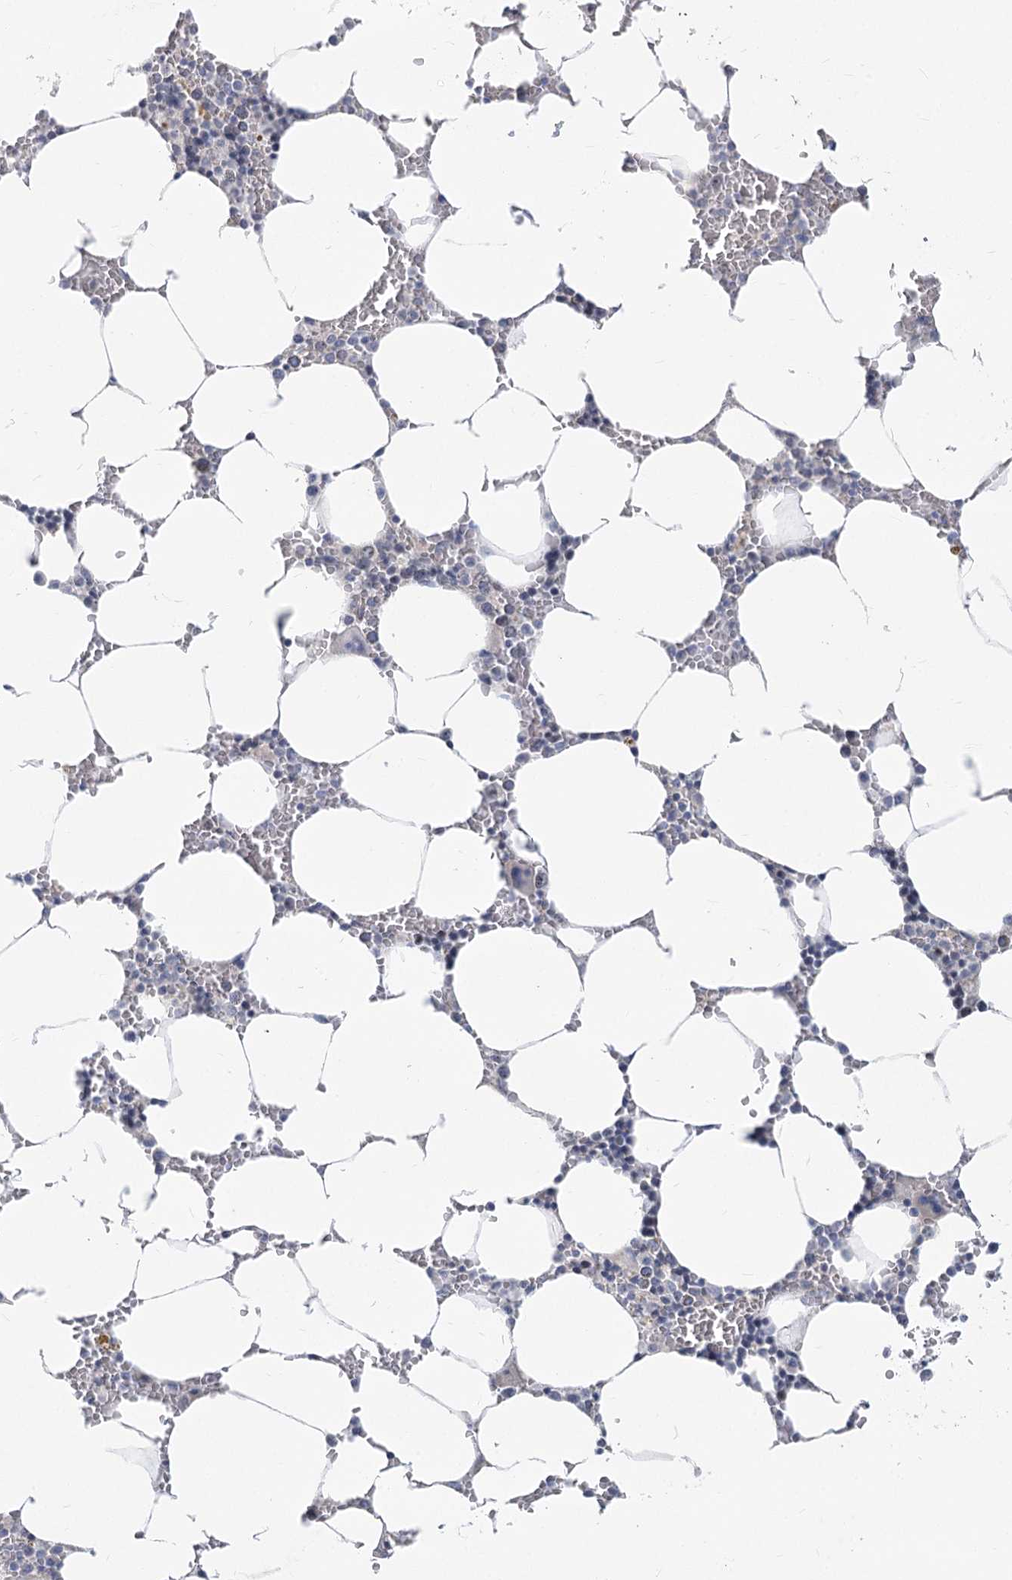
{"staining": {"intensity": "negative", "quantity": "none", "location": "none"}, "tissue": "bone marrow", "cell_type": "Hematopoietic cells", "image_type": "normal", "snomed": [{"axis": "morphology", "description": "Normal tissue, NOS"}, {"axis": "topography", "description": "Bone marrow"}], "caption": "A histopathology image of bone marrow stained for a protein demonstrates no brown staining in hematopoietic cells. The staining was performed using DAB to visualize the protein expression in brown, while the nuclei were stained in blue with hematoxylin (Magnification: 20x).", "gene": "ABITRAM", "patient": {"sex": "male", "age": 70}}